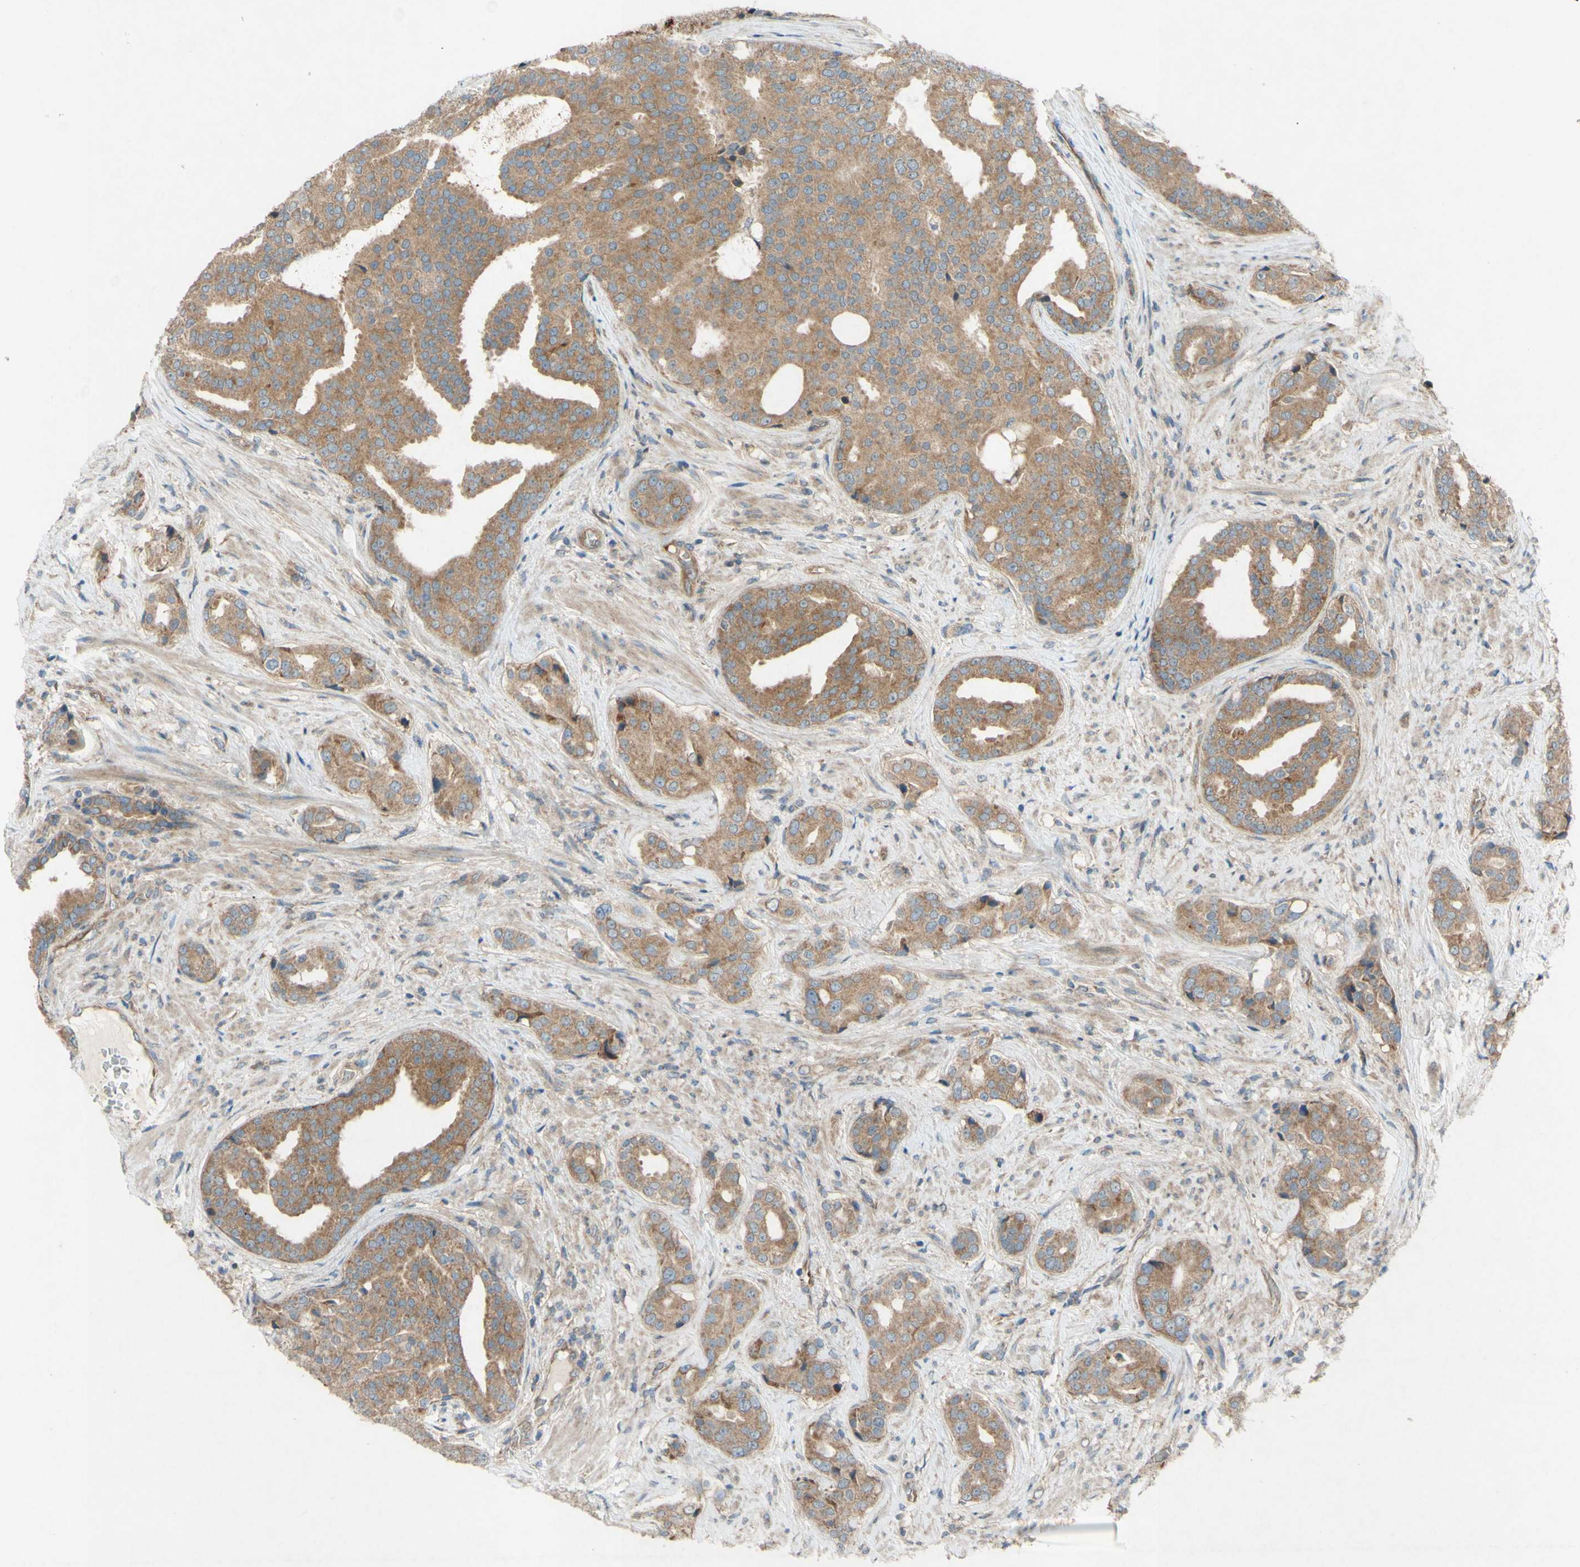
{"staining": {"intensity": "moderate", "quantity": ">75%", "location": "cytoplasmic/membranous"}, "tissue": "prostate cancer", "cell_type": "Tumor cells", "image_type": "cancer", "snomed": [{"axis": "morphology", "description": "Adenocarcinoma, High grade"}, {"axis": "topography", "description": "Prostate"}], "caption": "This is an image of immunohistochemistry staining of prostate cancer (high-grade adenocarcinoma), which shows moderate expression in the cytoplasmic/membranous of tumor cells.", "gene": "TST", "patient": {"sex": "male", "age": 71}}